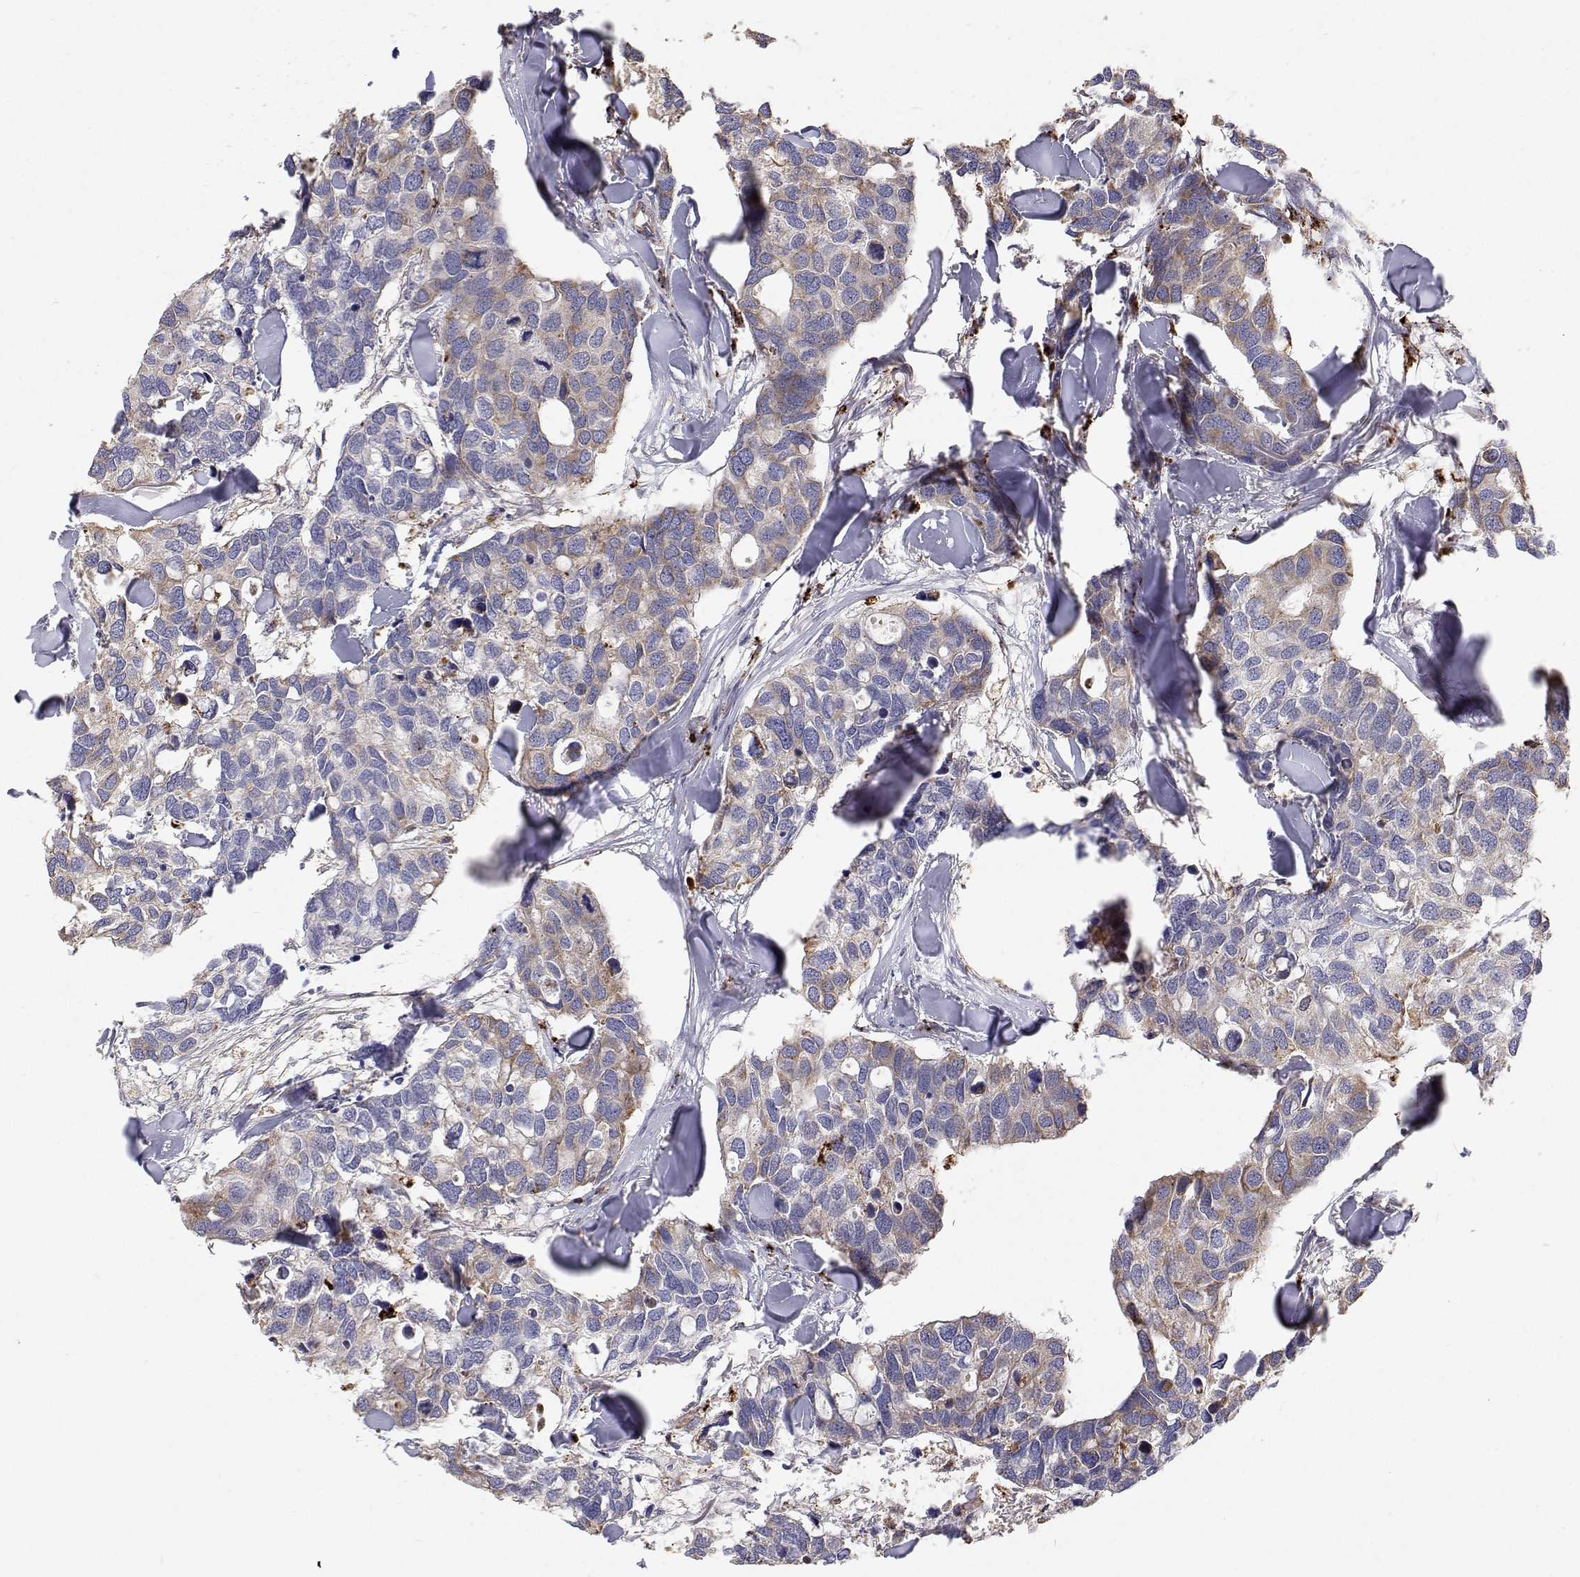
{"staining": {"intensity": "weak", "quantity": "<25%", "location": "cytoplasmic/membranous"}, "tissue": "breast cancer", "cell_type": "Tumor cells", "image_type": "cancer", "snomed": [{"axis": "morphology", "description": "Duct carcinoma"}, {"axis": "topography", "description": "Breast"}], "caption": "Tumor cells show no significant positivity in breast cancer. The staining is performed using DAB brown chromogen with nuclei counter-stained in using hematoxylin.", "gene": "SPICE1", "patient": {"sex": "female", "age": 83}}